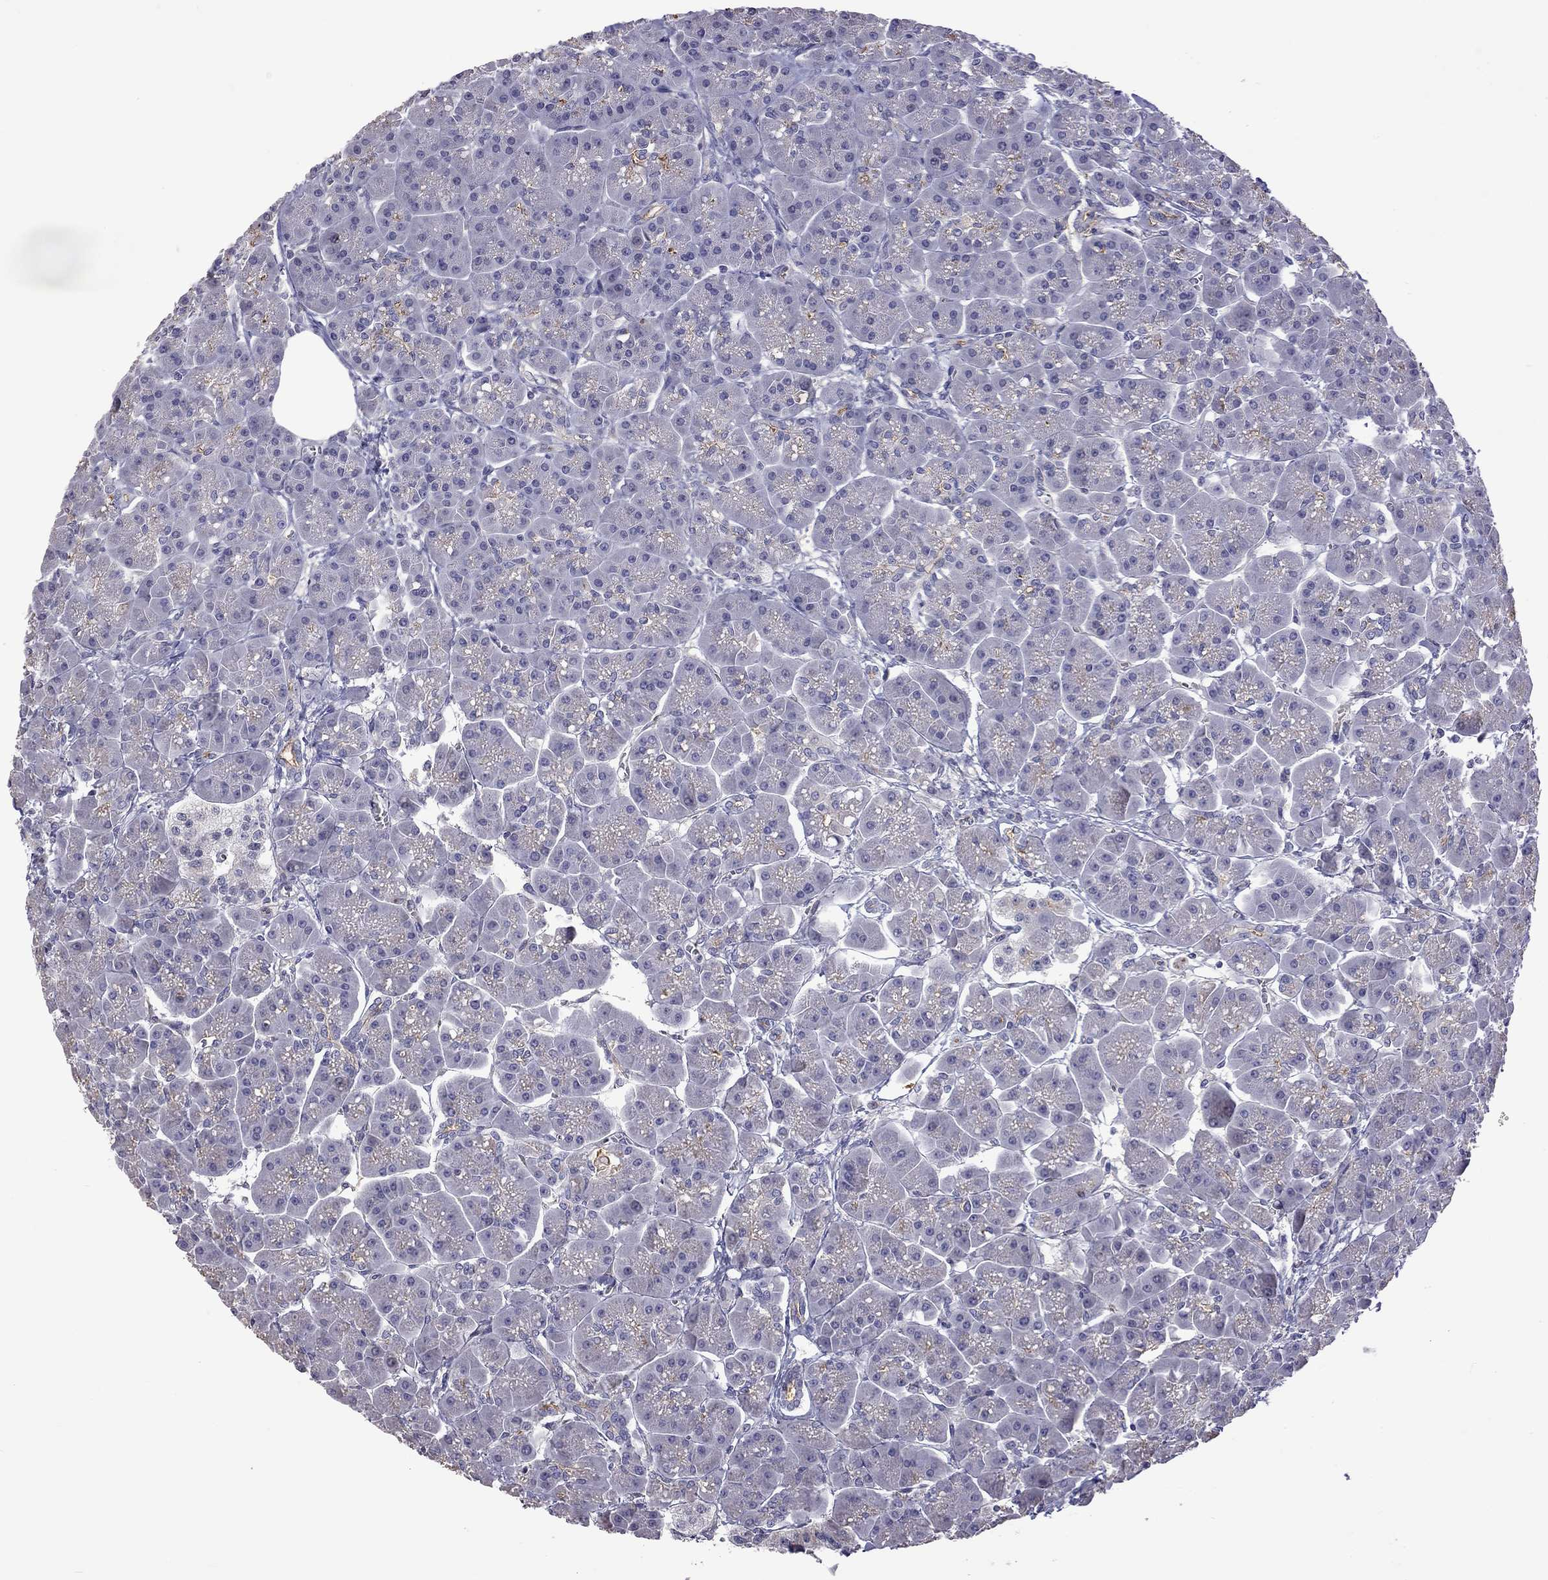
{"staining": {"intensity": "negative", "quantity": "none", "location": "none"}, "tissue": "pancreas", "cell_type": "Exocrine glandular cells", "image_type": "normal", "snomed": [{"axis": "morphology", "description": "Normal tissue, NOS"}, {"axis": "topography", "description": "Pancreas"}], "caption": "The immunohistochemistry (IHC) histopathology image has no significant staining in exocrine glandular cells of pancreas. The staining was performed using DAB (3,3'-diaminobenzidine) to visualize the protein expression in brown, while the nuclei were stained in blue with hematoxylin (Magnification: 20x).", "gene": "FEZ1", "patient": {"sex": "male", "age": 70}}